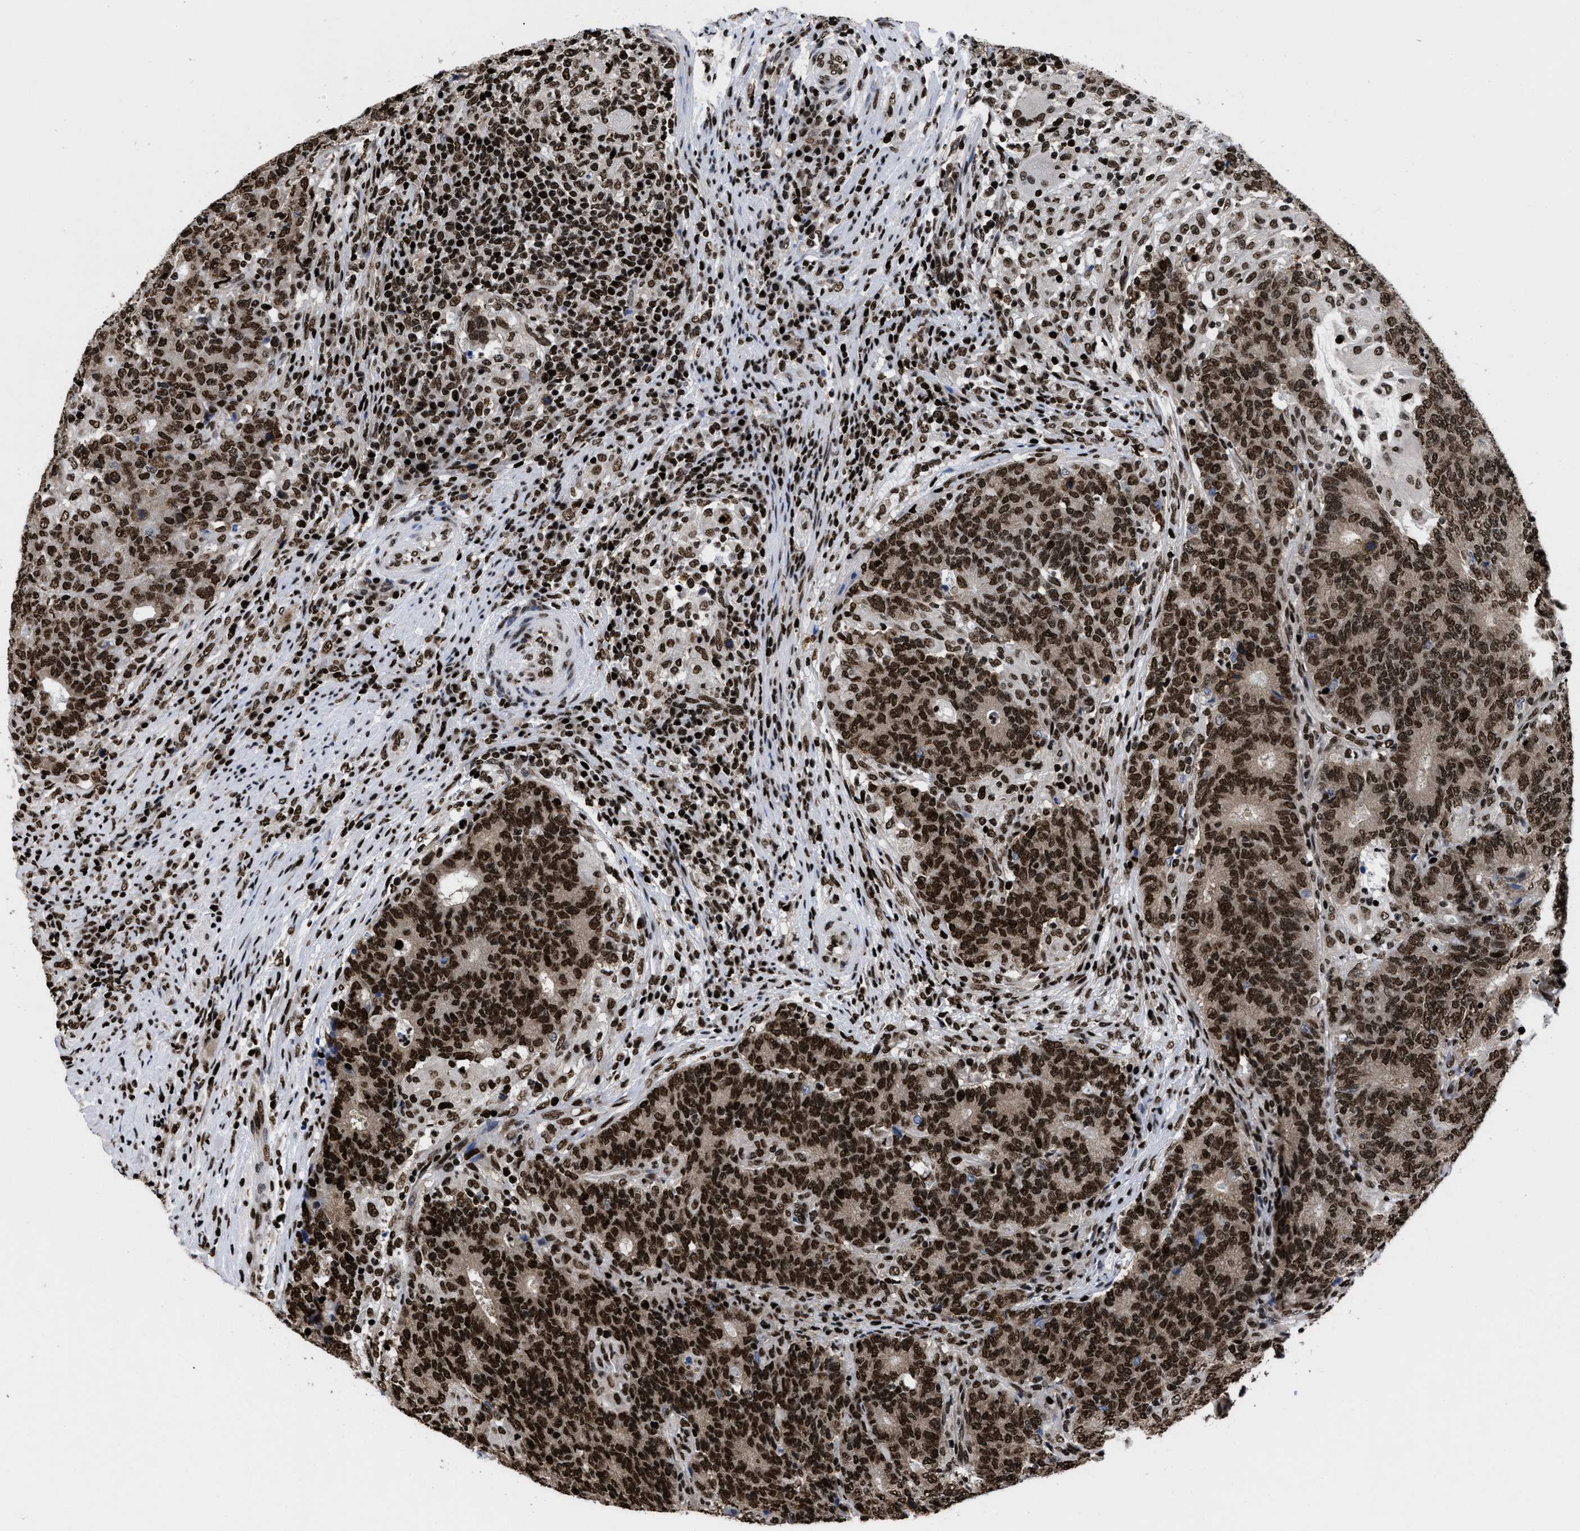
{"staining": {"intensity": "strong", "quantity": ">75%", "location": "nuclear"}, "tissue": "colorectal cancer", "cell_type": "Tumor cells", "image_type": "cancer", "snomed": [{"axis": "morphology", "description": "Normal tissue, NOS"}, {"axis": "morphology", "description": "Adenocarcinoma, NOS"}, {"axis": "topography", "description": "Colon"}], "caption": "Colorectal adenocarcinoma tissue exhibits strong nuclear staining in approximately >75% of tumor cells, visualized by immunohistochemistry.", "gene": "CALHM3", "patient": {"sex": "female", "age": 75}}